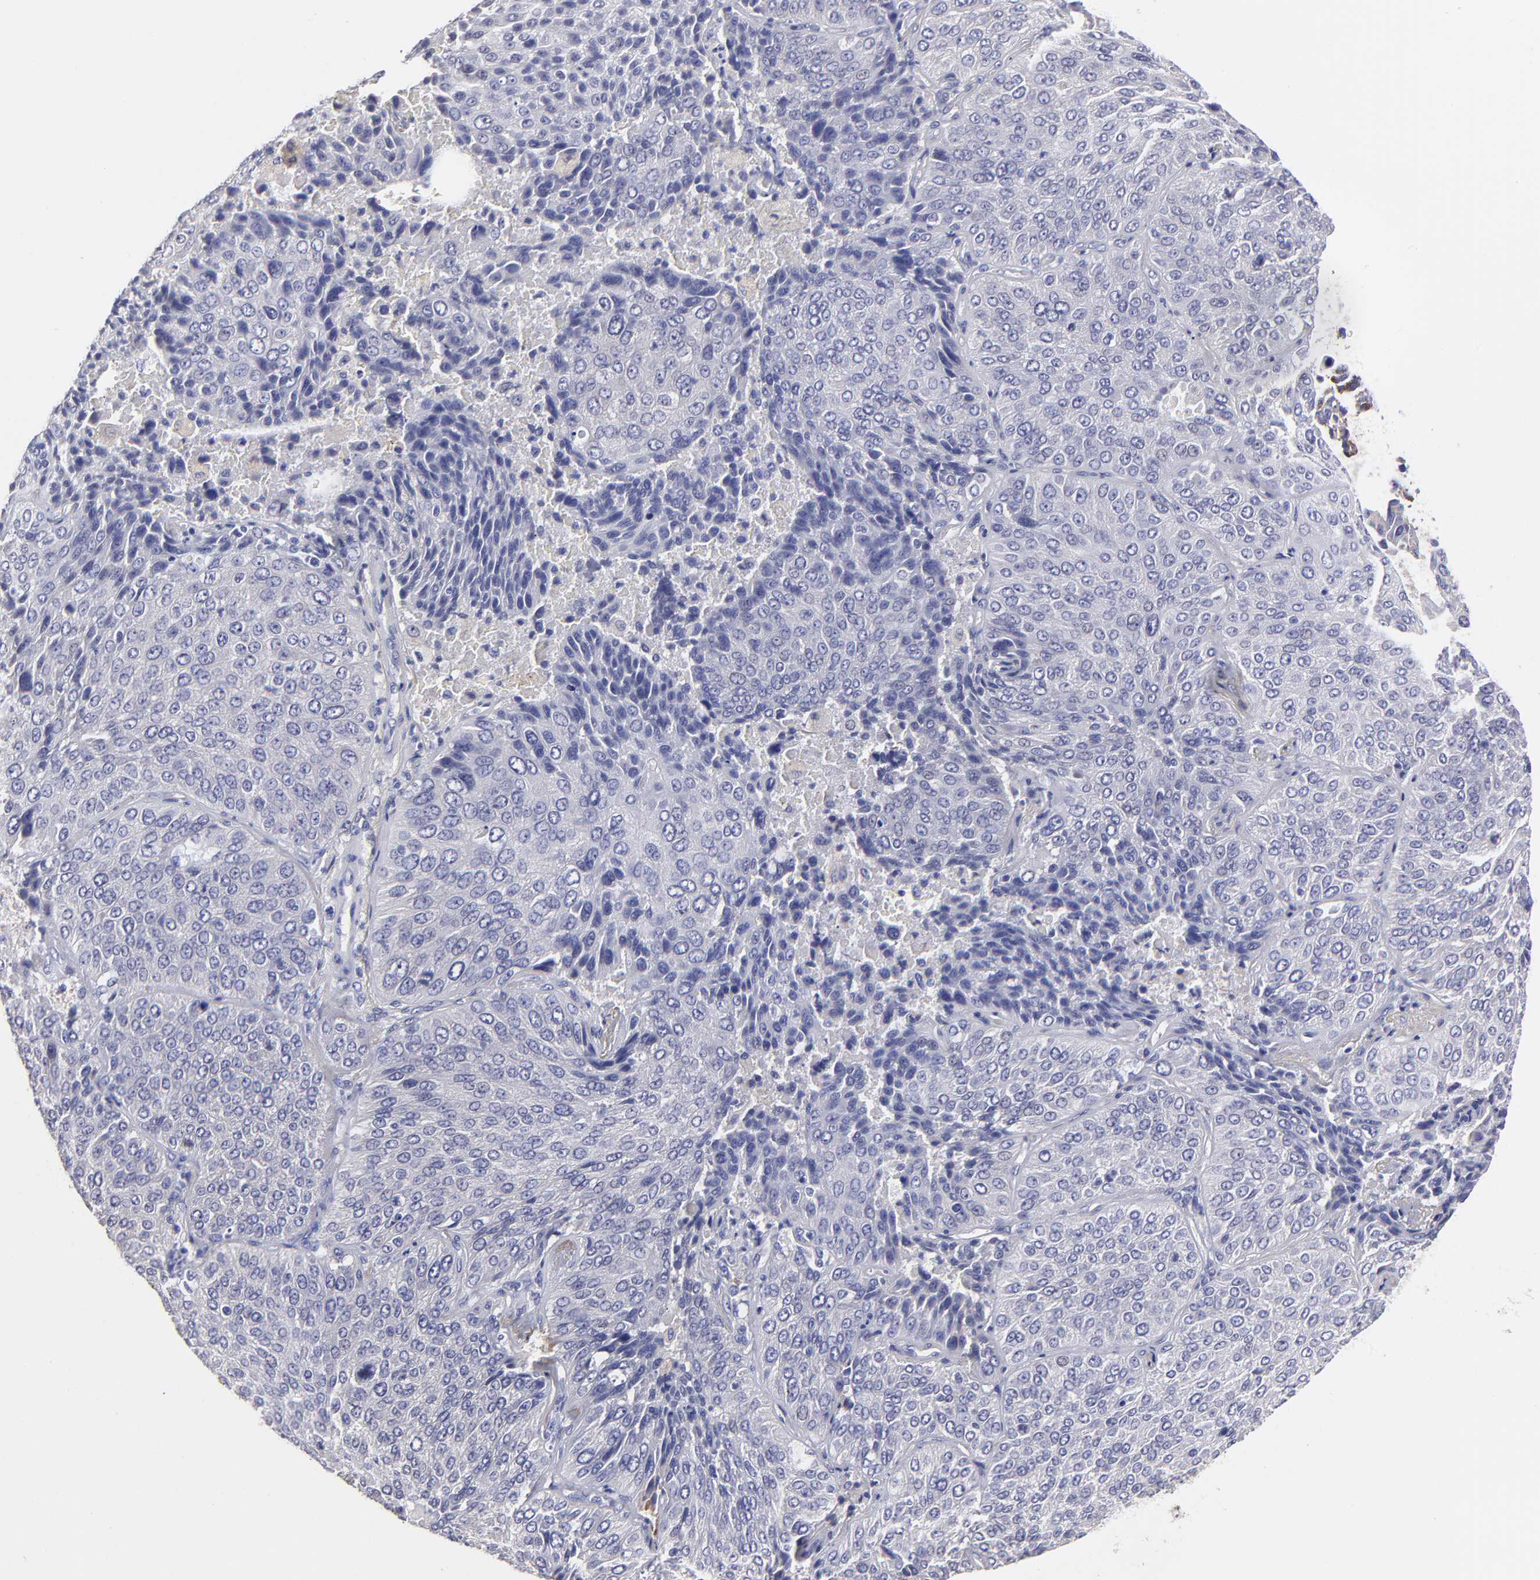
{"staining": {"intensity": "negative", "quantity": "none", "location": "none"}, "tissue": "lung cancer", "cell_type": "Tumor cells", "image_type": "cancer", "snomed": [{"axis": "morphology", "description": "Squamous cell carcinoma, NOS"}, {"axis": "topography", "description": "Lung"}], "caption": "Immunohistochemical staining of squamous cell carcinoma (lung) demonstrates no significant expression in tumor cells.", "gene": "BTG2", "patient": {"sex": "male", "age": 54}}